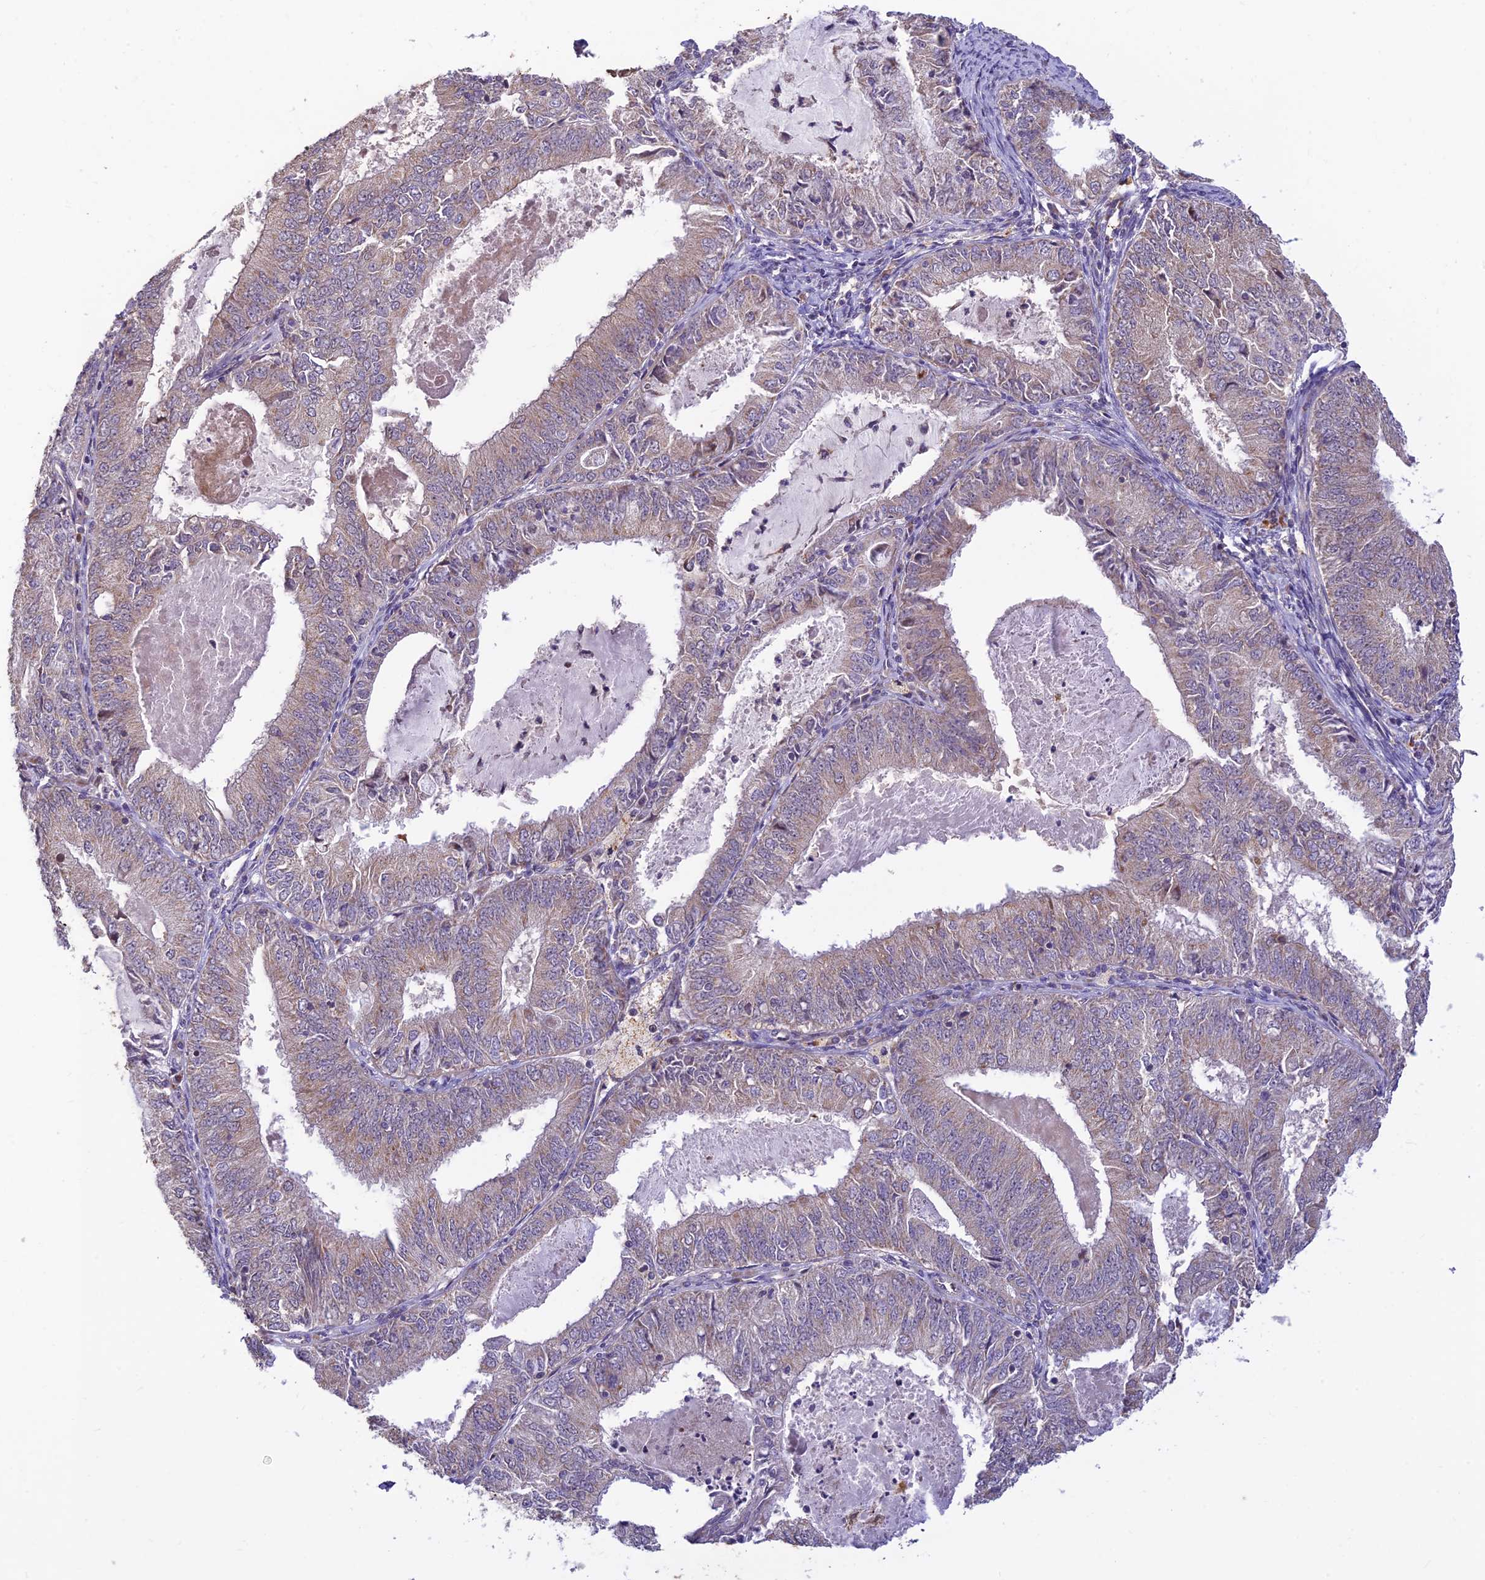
{"staining": {"intensity": "negative", "quantity": "none", "location": "none"}, "tissue": "endometrial cancer", "cell_type": "Tumor cells", "image_type": "cancer", "snomed": [{"axis": "morphology", "description": "Adenocarcinoma, NOS"}, {"axis": "topography", "description": "Endometrium"}], "caption": "Adenocarcinoma (endometrial) was stained to show a protein in brown. There is no significant positivity in tumor cells. Nuclei are stained in blue.", "gene": "ASPDH", "patient": {"sex": "female", "age": 57}}